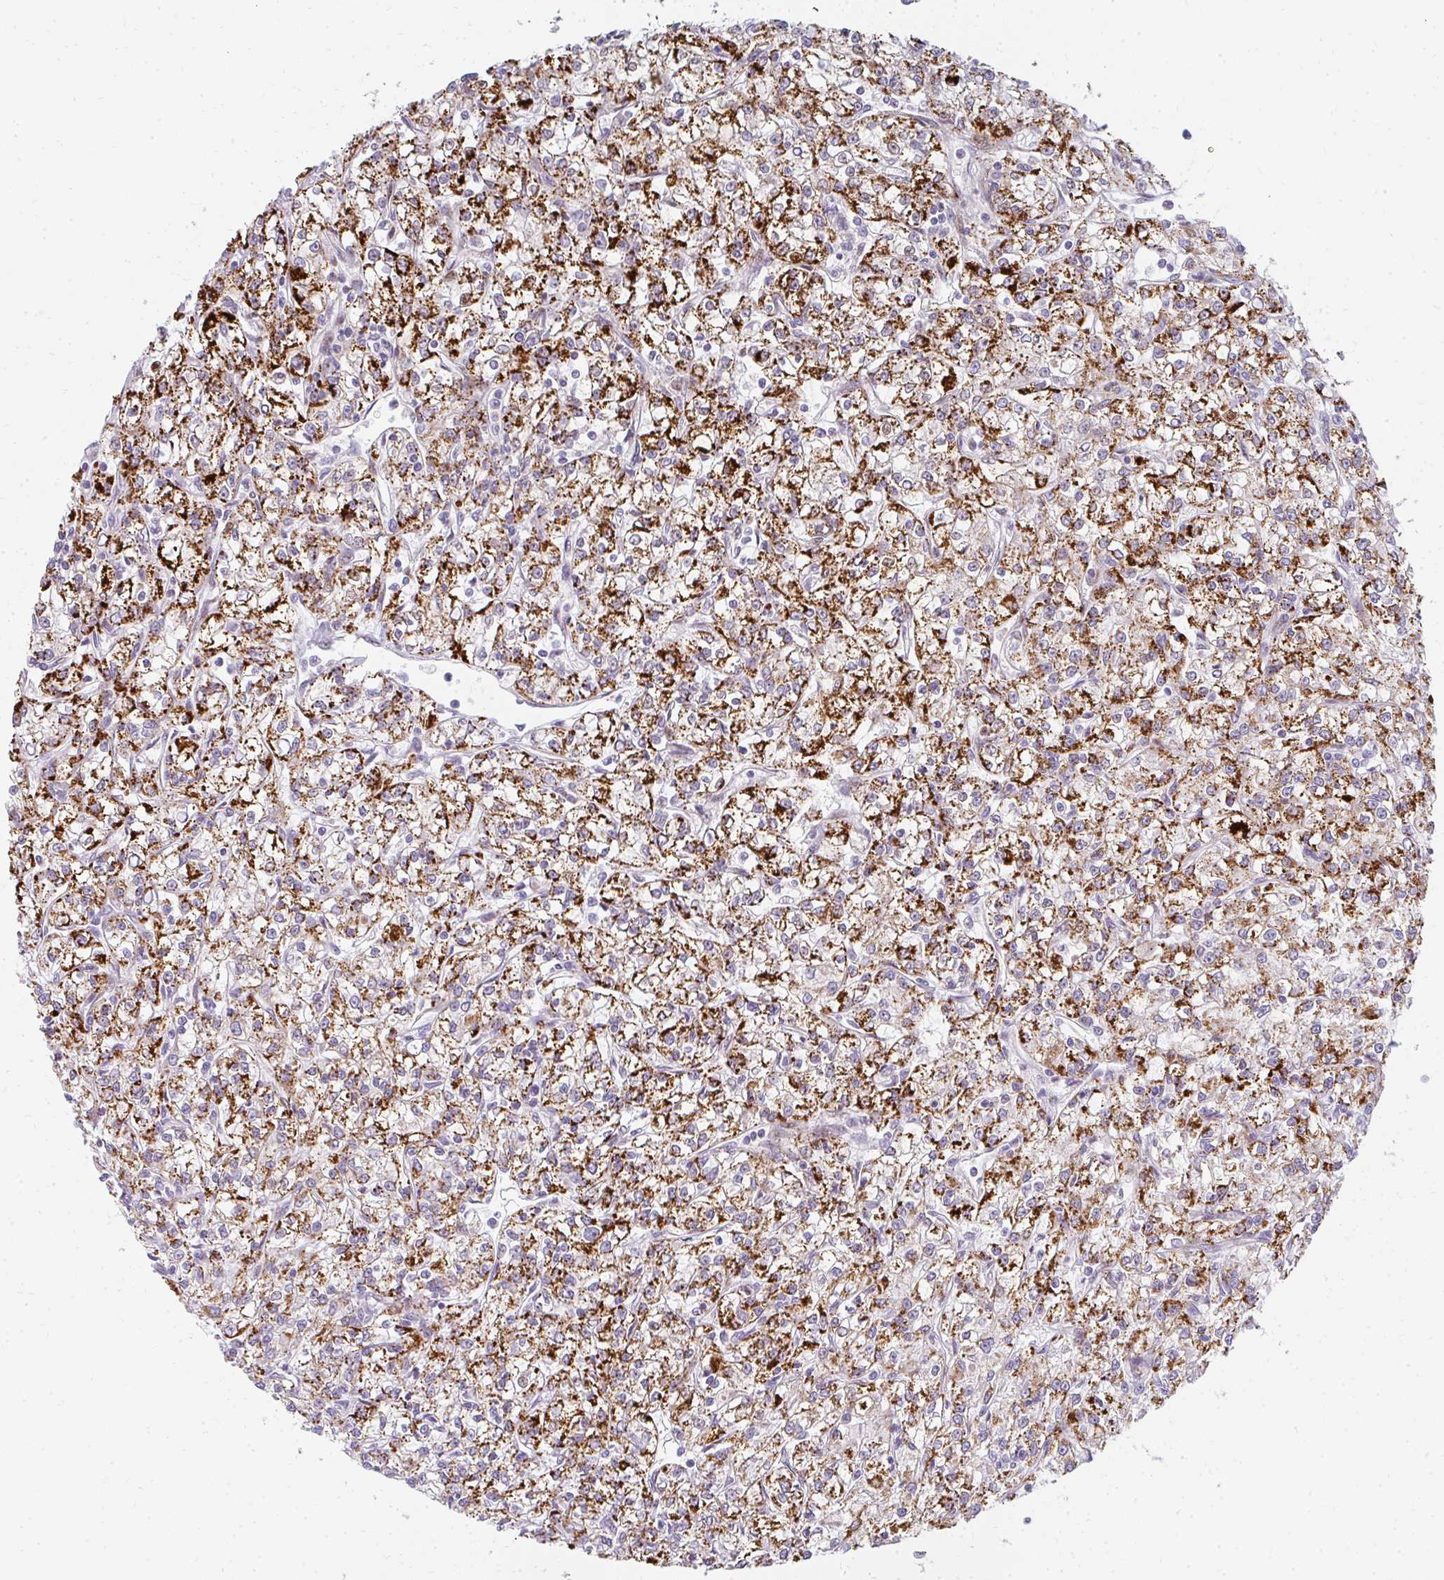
{"staining": {"intensity": "strong", "quantity": ">75%", "location": "cytoplasmic/membranous"}, "tissue": "renal cancer", "cell_type": "Tumor cells", "image_type": "cancer", "snomed": [{"axis": "morphology", "description": "Adenocarcinoma, NOS"}, {"axis": "topography", "description": "Kidney"}], "caption": "Immunohistochemistry (IHC) of human renal adenocarcinoma displays high levels of strong cytoplasmic/membranous expression in about >75% of tumor cells. Immunohistochemistry stains the protein in brown and the nuclei are stained blue.", "gene": "PLA2G5", "patient": {"sex": "female", "age": 59}}